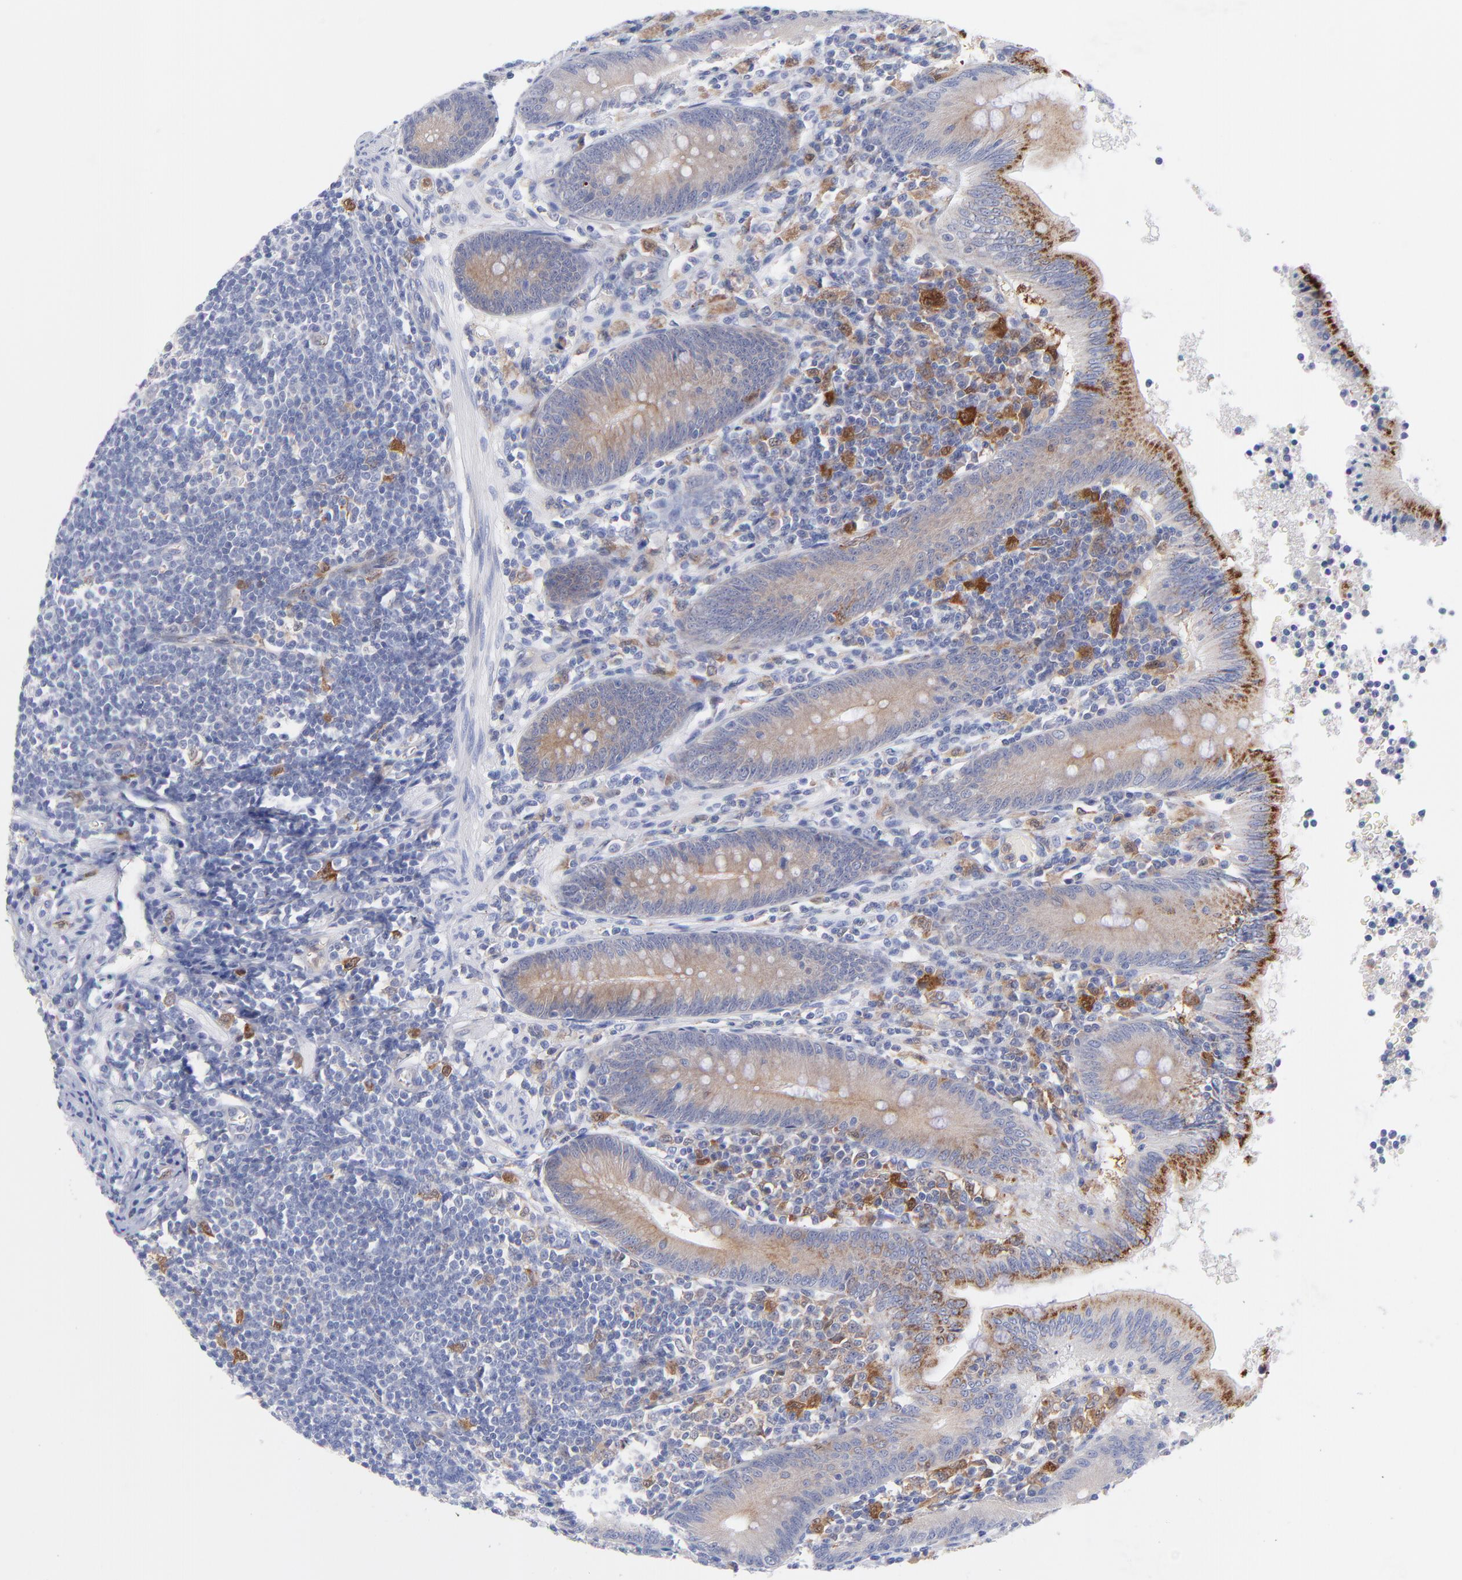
{"staining": {"intensity": "weak", "quantity": ">75%", "location": "cytoplasmic/membranous"}, "tissue": "appendix", "cell_type": "Glandular cells", "image_type": "normal", "snomed": [{"axis": "morphology", "description": "Normal tissue, NOS"}, {"axis": "morphology", "description": "Inflammation, NOS"}, {"axis": "topography", "description": "Appendix"}], "caption": "This photomicrograph displays unremarkable appendix stained with IHC to label a protein in brown. The cytoplasmic/membranous of glandular cells show weak positivity for the protein. Nuclei are counter-stained blue.", "gene": "BID", "patient": {"sex": "male", "age": 46}}